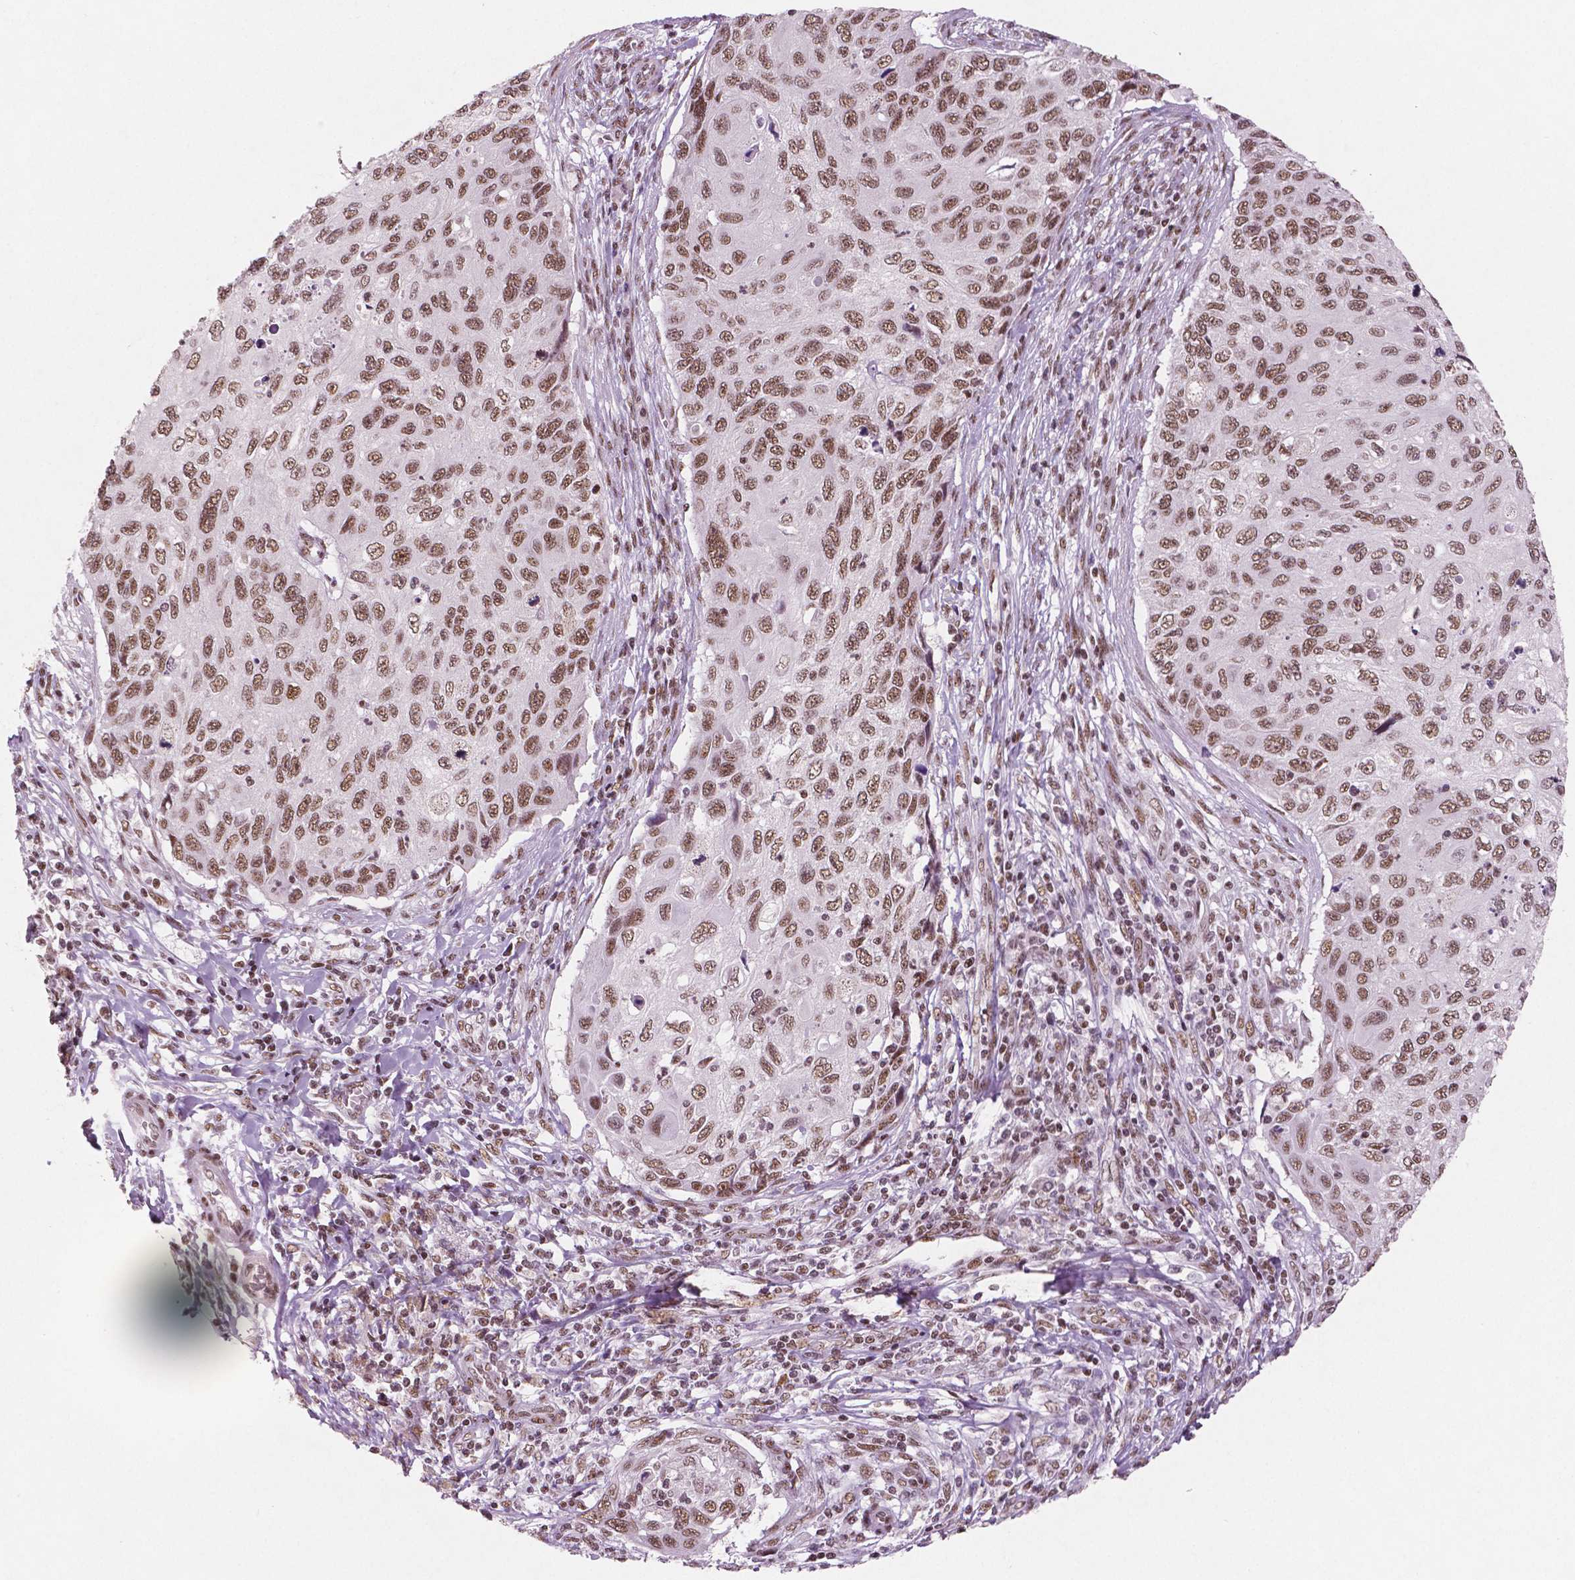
{"staining": {"intensity": "moderate", "quantity": ">75%", "location": "nuclear"}, "tissue": "cervical cancer", "cell_type": "Tumor cells", "image_type": "cancer", "snomed": [{"axis": "morphology", "description": "Squamous cell carcinoma, NOS"}, {"axis": "topography", "description": "Cervix"}], "caption": "A medium amount of moderate nuclear staining is present in about >75% of tumor cells in cervical cancer tissue.", "gene": "BRD4", "patient": {"sex": "female", "age": 70}}